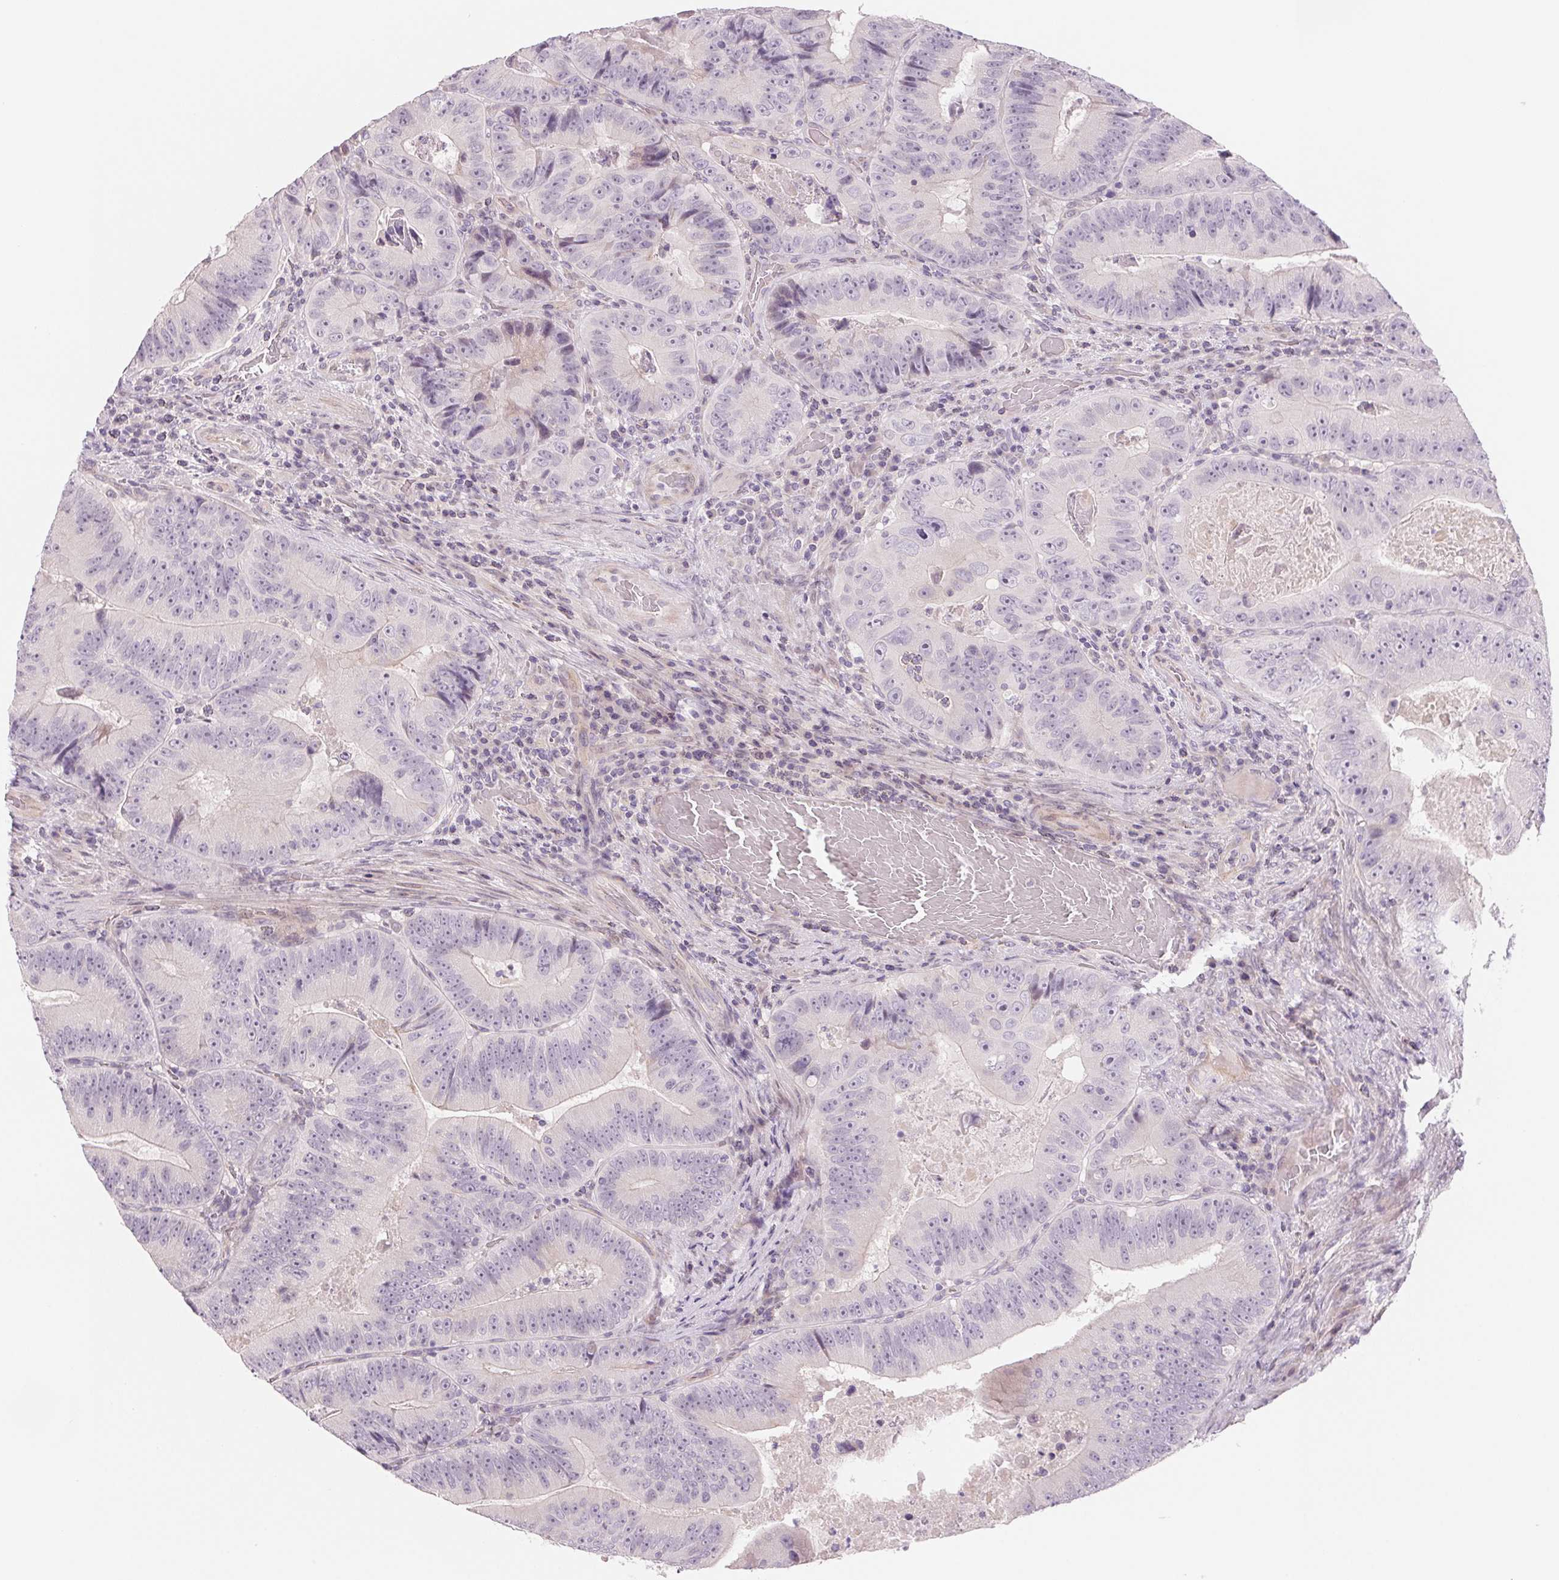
{"staining": {"intensity": "negative", "quantity": "none", "location": "none"}, "tissue": "colorectal cancer", "cell_type": "Tumor cells", "image_type": "cancer", "snomed": [{"axis": "morphology", "description": "Adenocarcinoma, NOS"}, {"axis": "topography", "description": "Colon"}], "caption": "DAB (3,3'-diaminobenzidine) immunohistochemical staining of human colorectal adenocarcinoma displays no significant positivity in tumor cells.", "gene": "CCDC168", "patient": {"sex": "female", "age": 86}}